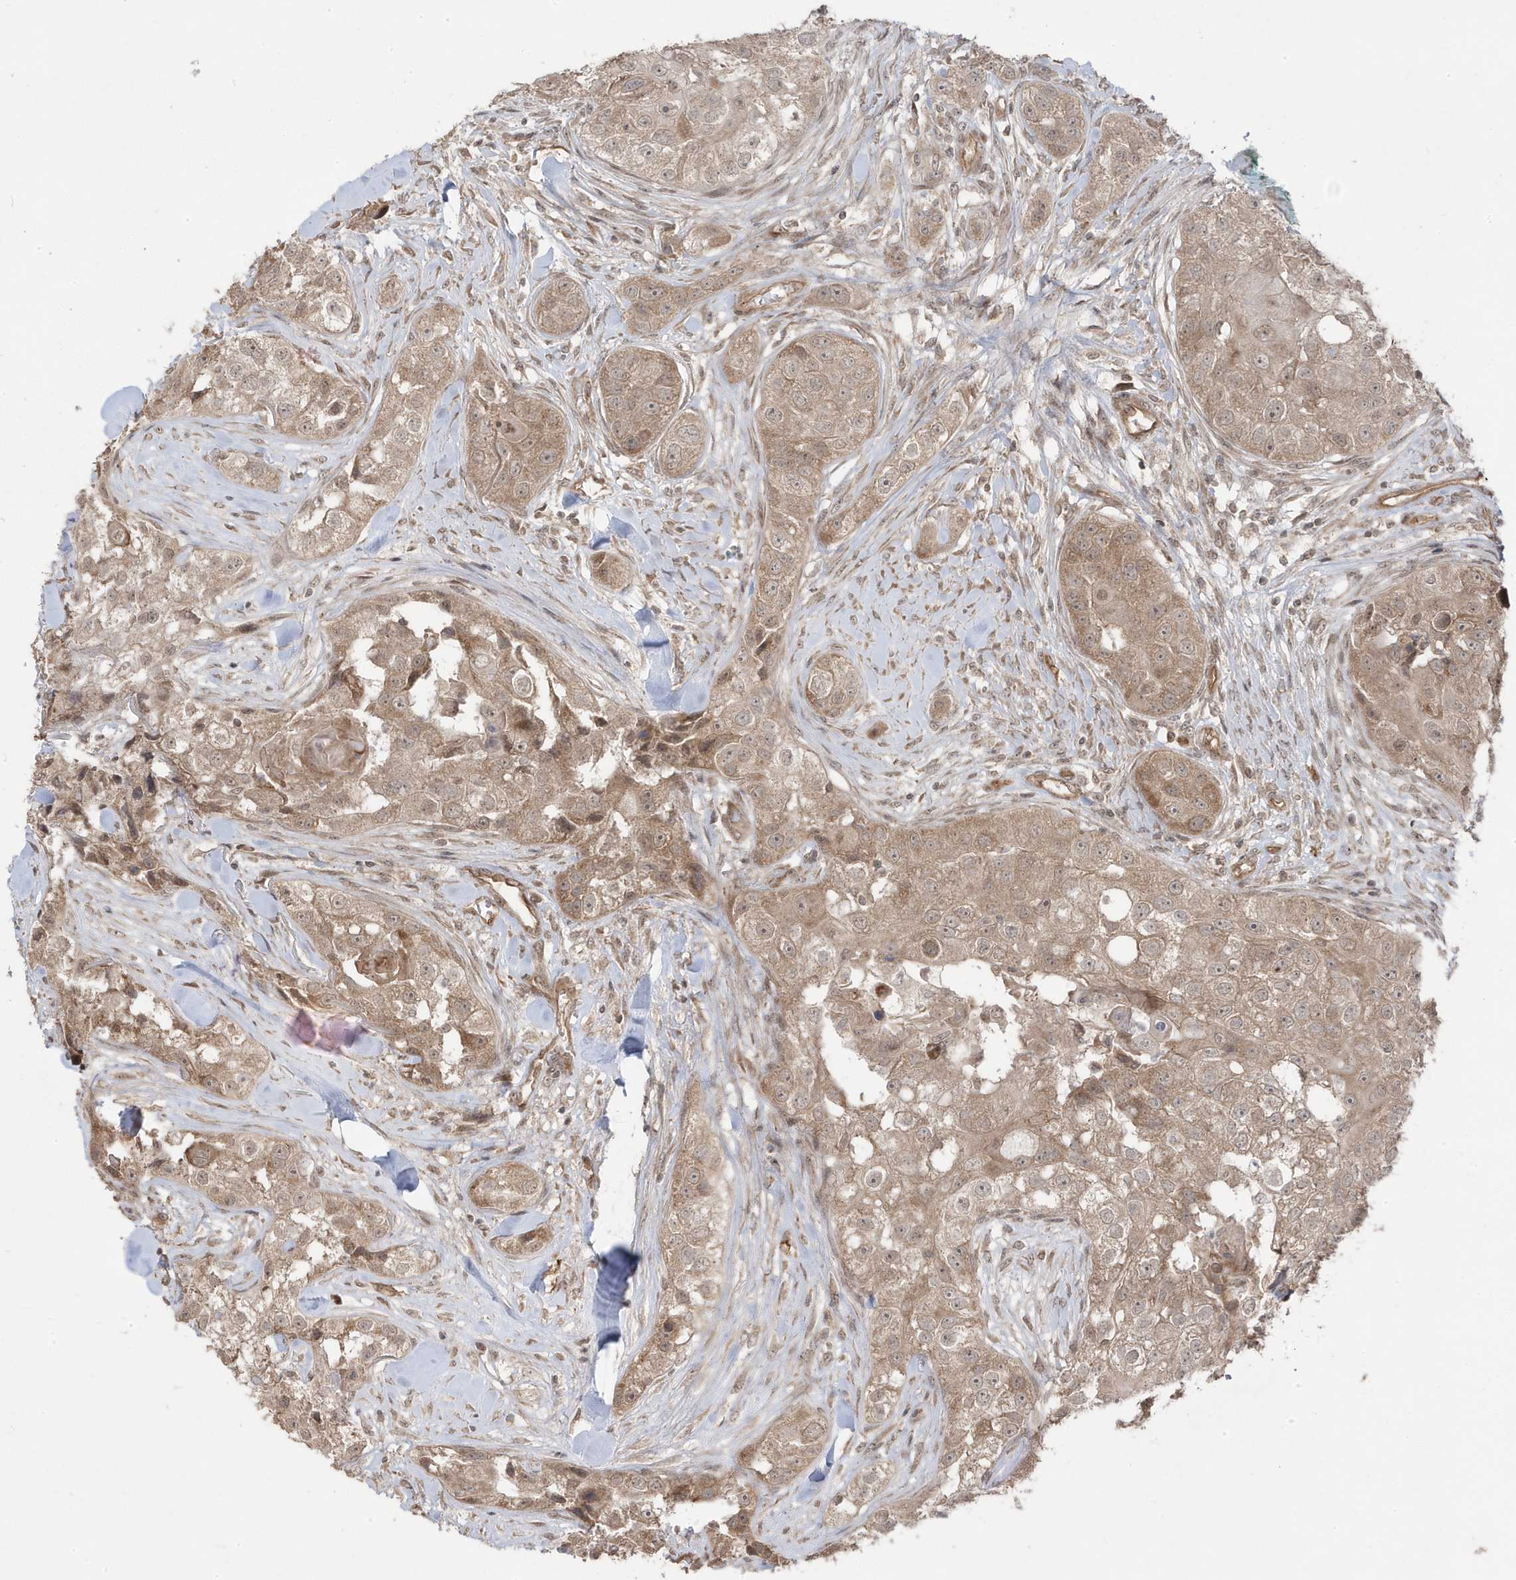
{"staining": {"intensity": "weak", "quantity": ">75%", "location": "cytoplasmic/membranous"}, "tissue": "head and neck cancer", "cell_type": "Tumor cells", "image_type": "cancer", "snomed": [{"axis": "morphology", "description": "Normal tissue, NOS"}, {"axis": "morphology", "description": "Squamous cell carcinoma, NOS"}, {"axis": "topography", "description": "Skeletal muscle"}, {"axis": "topography", "description": "Head-Neck"}], "caption": "Squamous cell carcinoma (head and neck) tissue shows weak cytoplasmic/membranous positivity in approximately >75% of tumor cells, visualized by immunohistochemistry. (DAB (3,3'-diaminobenzidine) IHC with brightfield microscopy, high magnification).", "gene": "DNAJC12", "patient": {"sex": "male", "age": 51}}